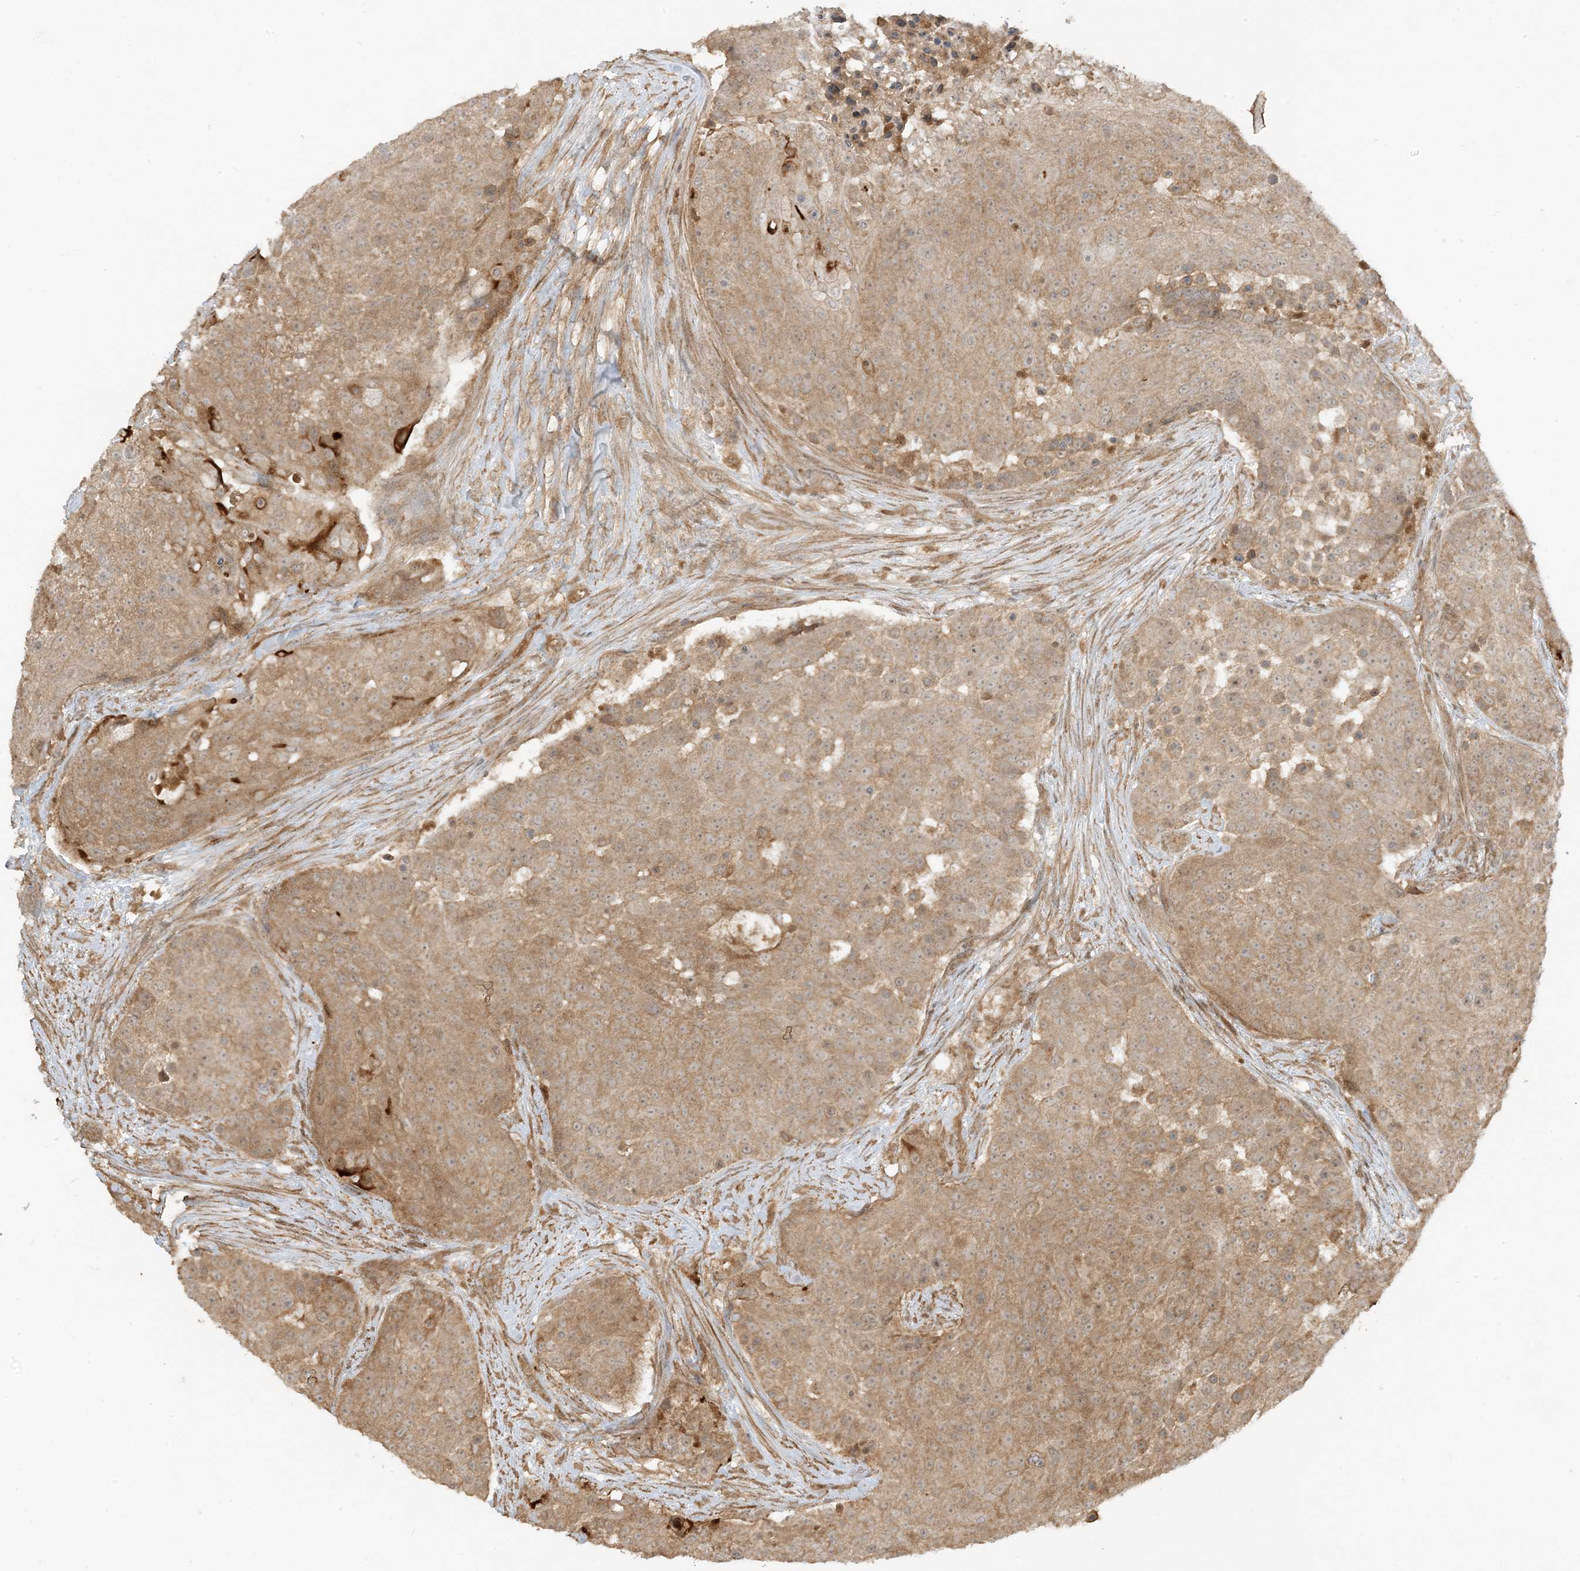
{"staining": {"intensity": "moderate", "quantity": ">75%", "location": "cytoplasmic/membranous"}, "tissue": "urothelial cancer", "cell_type": "Tumor cells", "image_type": "cancer", "snomed": [{"axis": "morphology", "description": "Urothelial carcinoma, High grade"}, {"axis": "topography", "description": "Urinary bladder"}], "caption": "About >75% of tumor cells in human urothelial carcinoma (high-grade) reveal moderate cytoplasmic/membranous protein positivity as visualized by brown immunohistochemical staining.", "gene": "XRN1", "patient": {"sex": "female", "age": 63}}